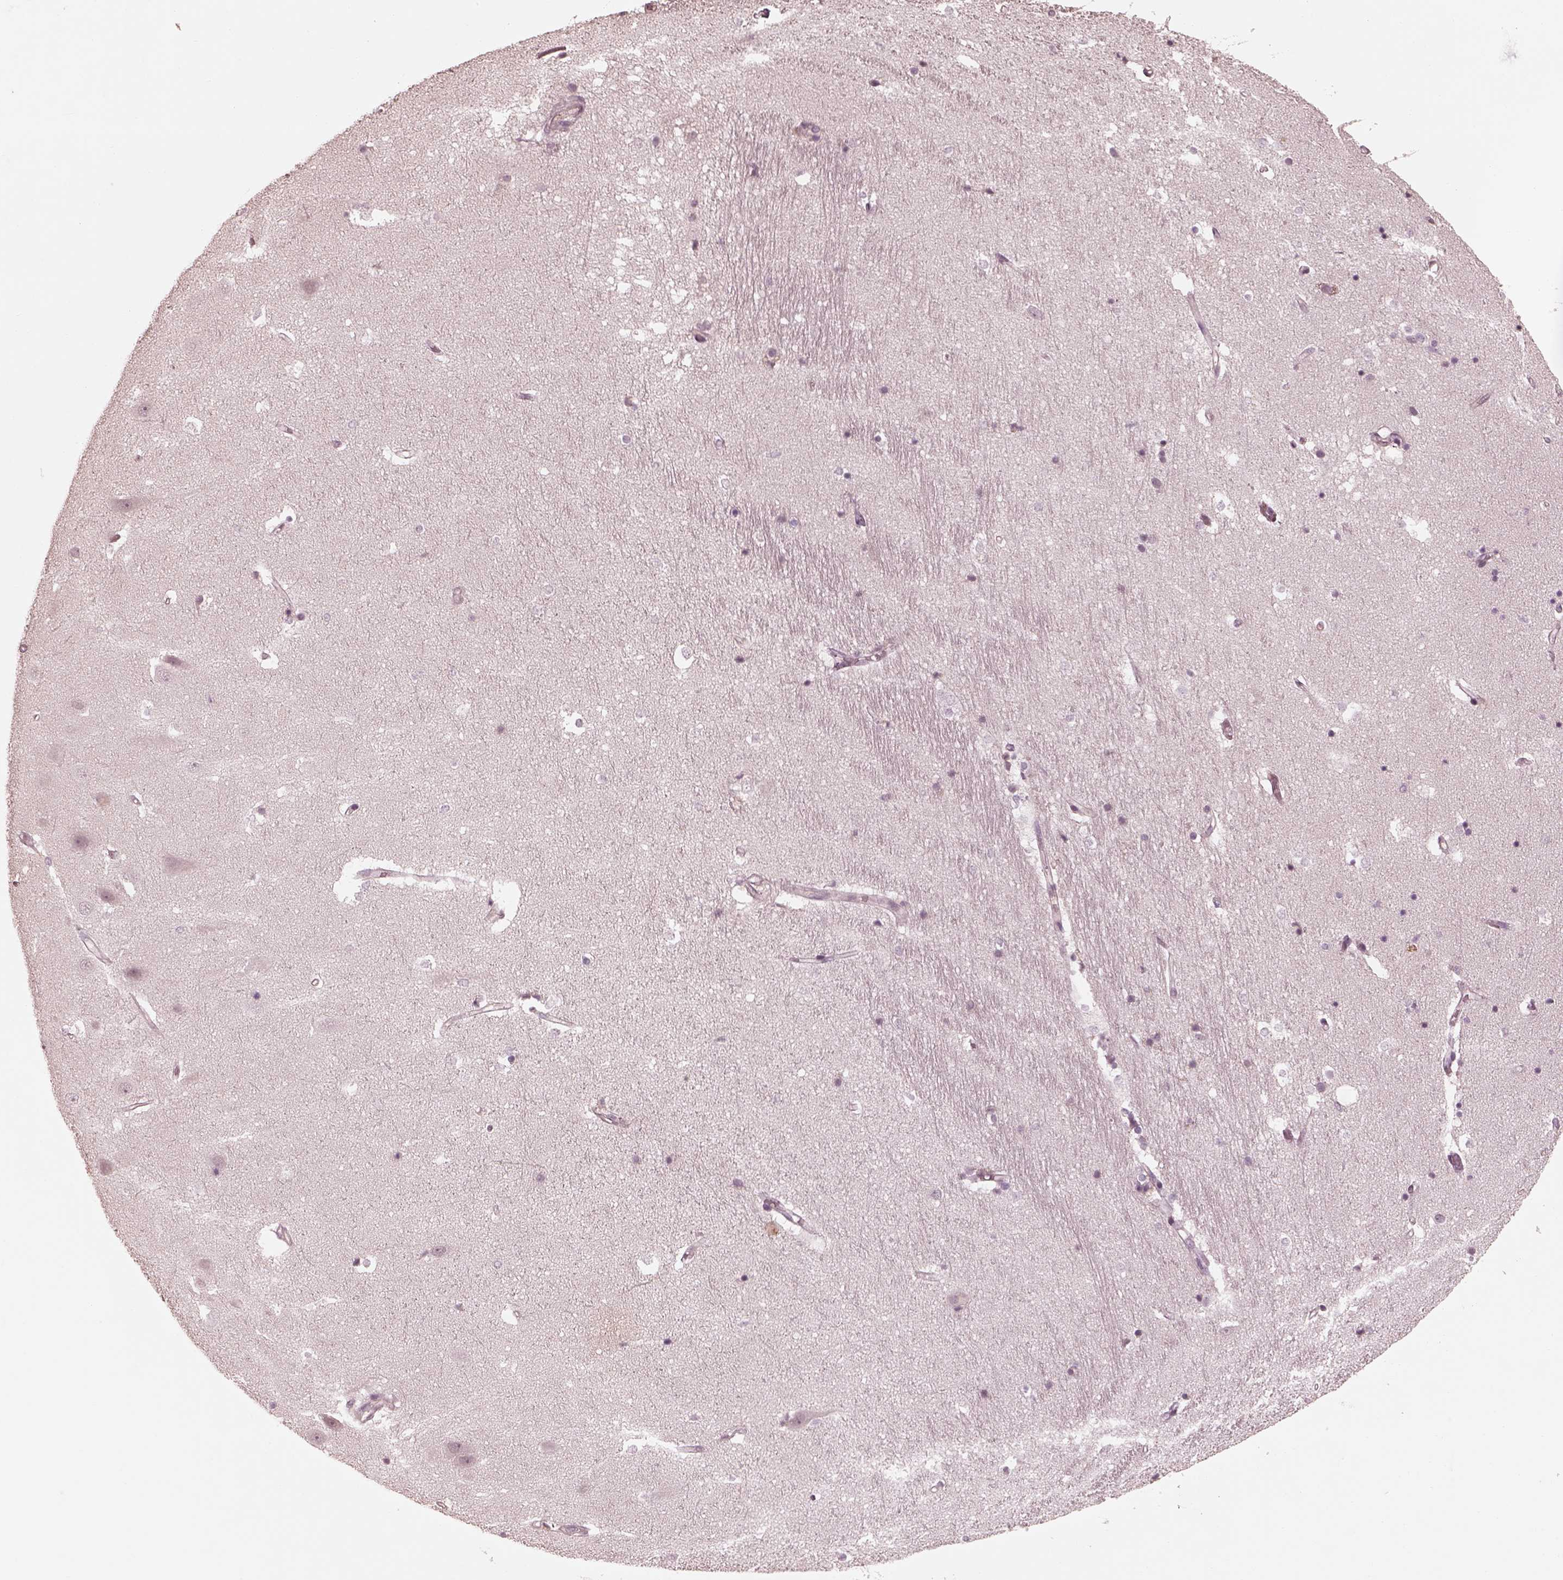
{"staining": {"intensity": "negative", "quantity": "none", "location": "none"}, "tissue": "hippocampus", "cell_type": "Glial cells", "image_type": "normal", "snomed": [{"axis": "morphology", "description": "Normal tissue, NOS"}, {"axis": "topography", "description": "Hippocampus"}], "caption": "Immunohistochemical staining of normal hippocampus shows no significant expression in glial cells. (Stains: DAB (3,3'-diaminobenzidine) immunohistochemistry with hematoxylin counter stain, Microscopy: brightfield microscopy at high magnification).", "gene": "VWA5B1", "patient": {"sex": "male", "age": 44}}